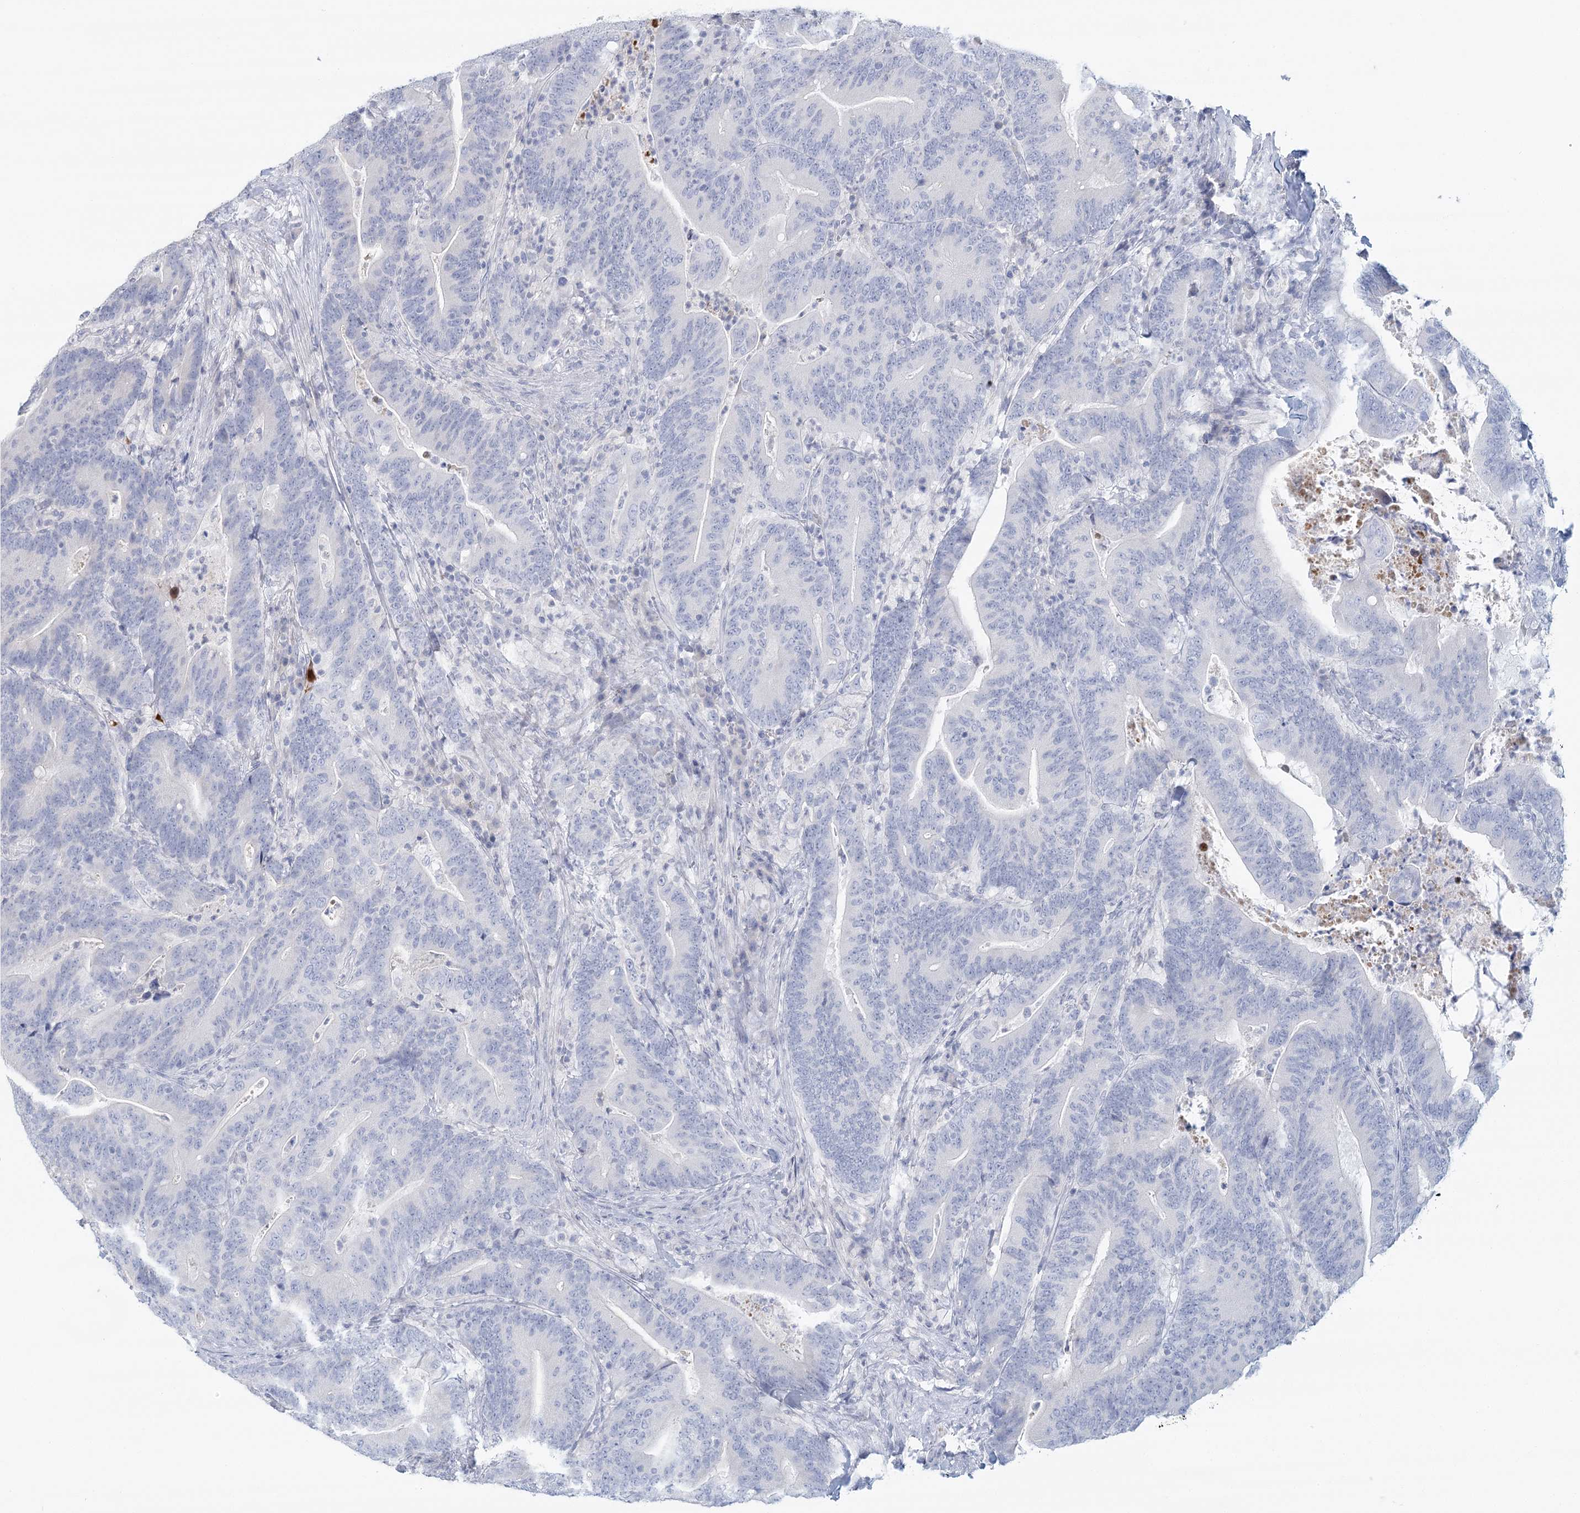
{"staining": {"intensity": "negative", "quantity": "none", "location": "none"}, "tissue": "colorectal cancer", "cell_type": "Tumor cells", "image_type": "cancer", "snomed": [{"axis": "morphology", "description": "Adenocarcinoma, NOS"}, {"axis": "topography", "description": "Colon"}], "caption": "Immunohistochemistry (IHC) photomicrograph of human adenocarcinoma (colorectal) stained for a protein (brown), which exhibits no expression in tumor cells.", "gene": "DMGDH", "patient": {"sex": "female", "age": 67}}